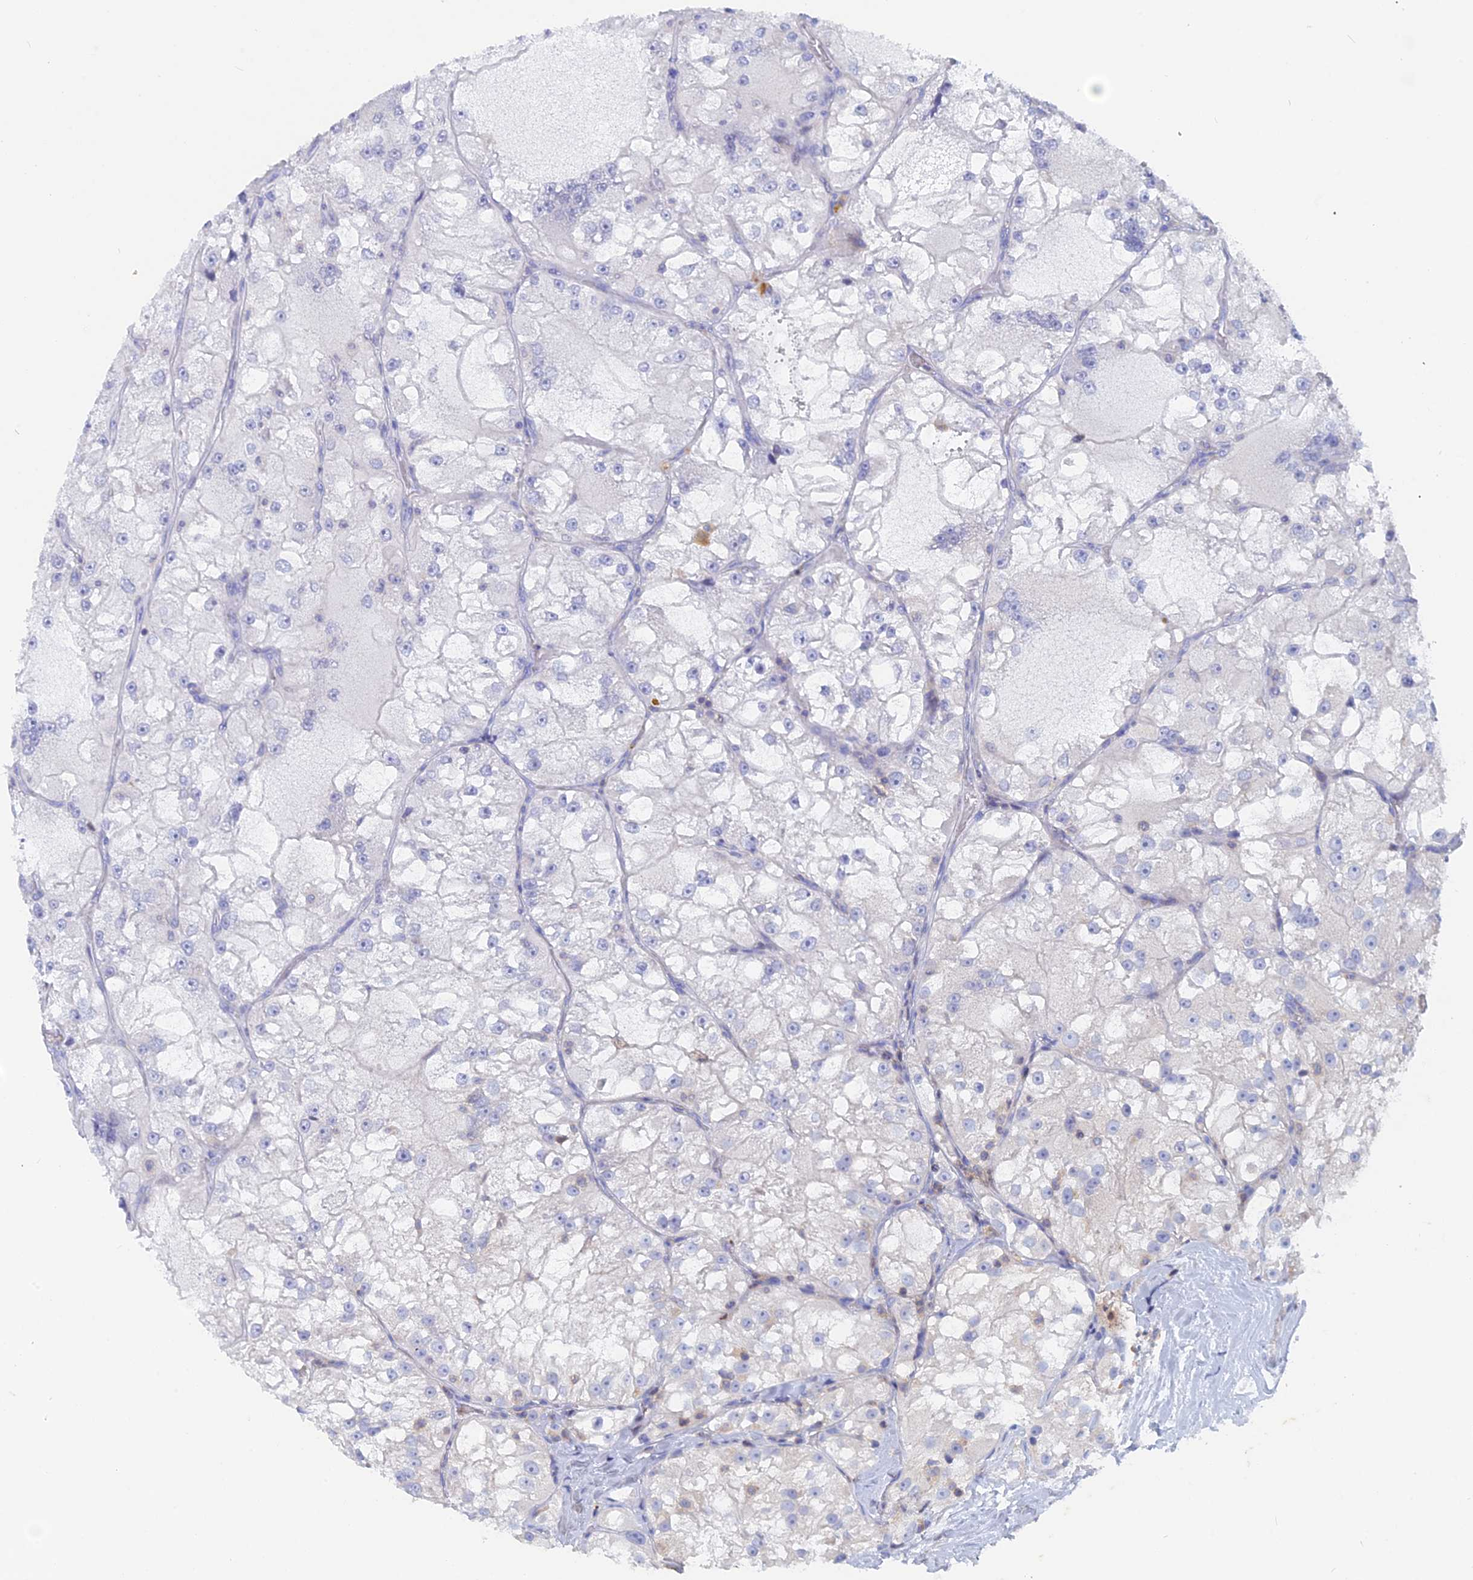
{"staining": {"intensity": "negative", "quantity": "none", "location": "none"}, "tissue": "renal cancer", "cell_type": "Tumor cells", "image_type": "cancer", "snomed": [{"axis": "morphology", "description": "Adenocarcinoma, NOS"}, {"axis": "topography", "description": "Kidney"}], "caption": "Renal cancer (adenocarcinoma) stained for a protein using immunohistochemistry shows no positivity tumor cells.", "gene": "ACP7", "patient": {"sex": "female", "age": 72}}